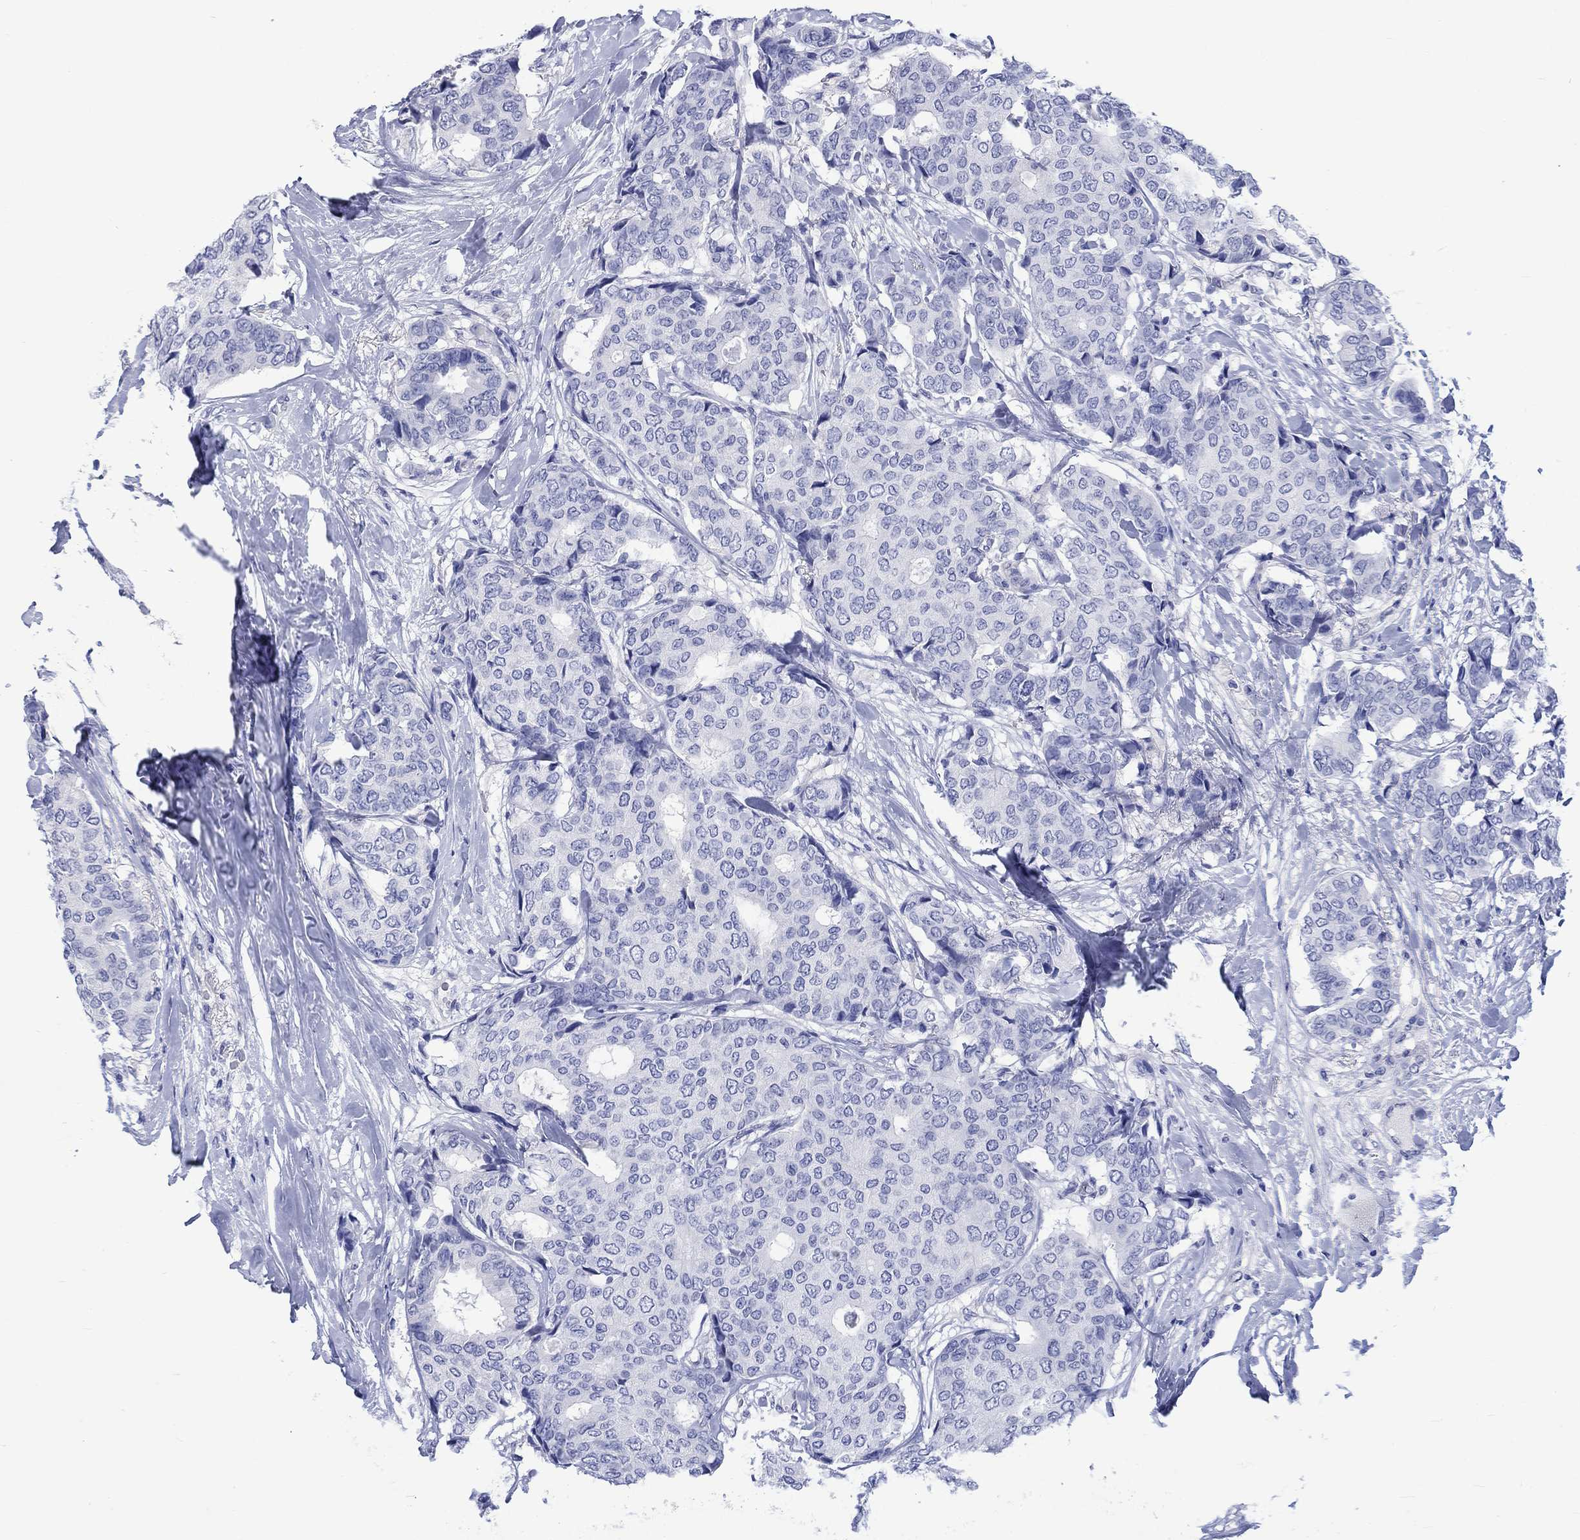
{"staining": {"intensity": "negative", "quantity": "none", "location": "none"}, "tissue": "breast cancer", "cell_type": "Tumor cells", "image_type": "cancer", "snomed": [{"axis": "morphology", "description": "Duct carcinoma"}, {"axis": "topography", "description": "Breast"}], "caption": "Breast cancer (infiltrating ductal carcinoma) stained for a protein using IHC demonstrates no expression tumor cells.", "gene": "CACNG3", "patient": {"sex": "female", "age": 75}}